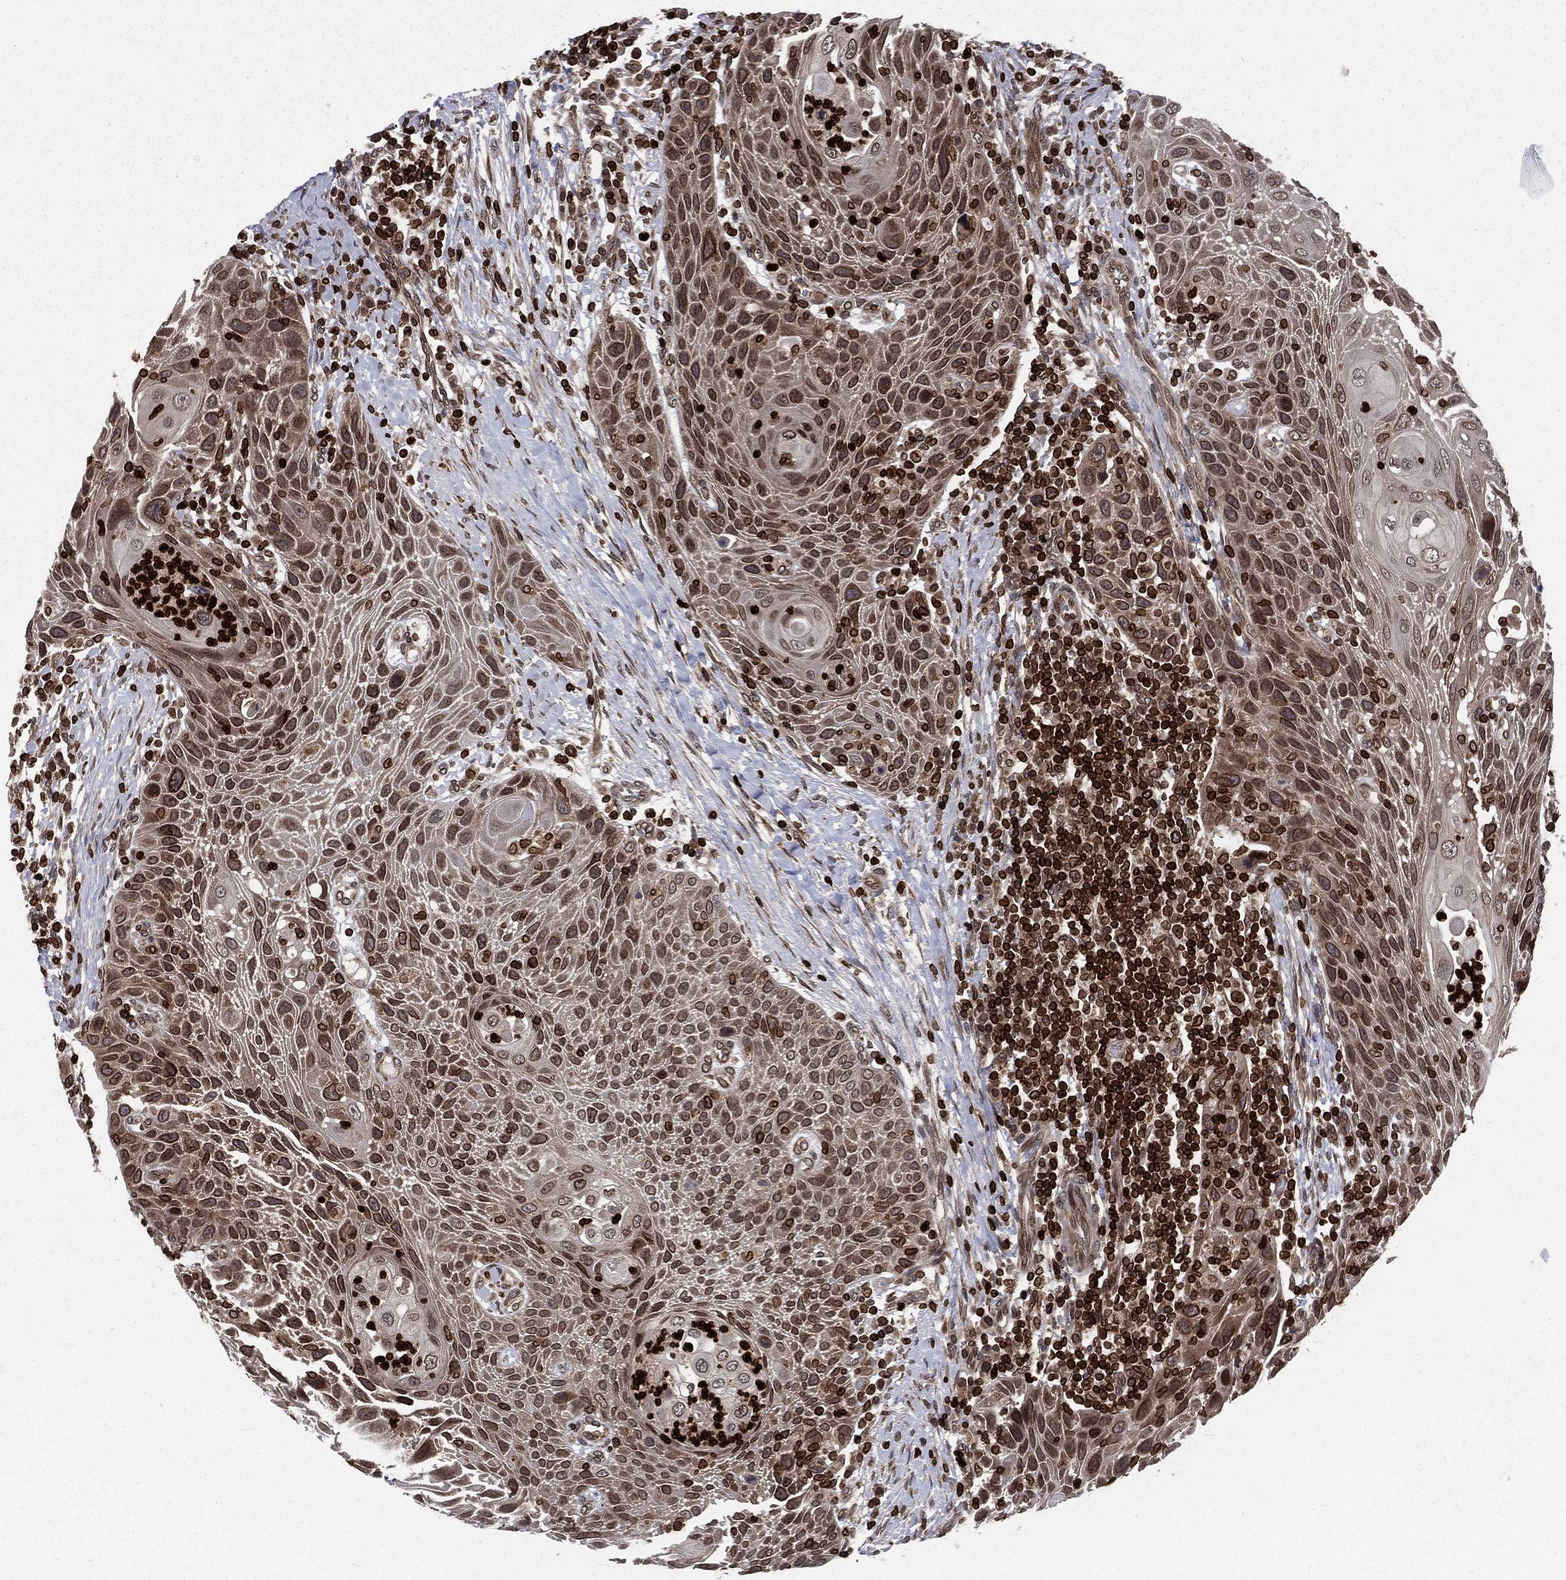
{"staining": {"intensity": "moderate", "quantity": "25%-75%", "location": "cytoplasmic/membranous,nuclear"}, "tissue": "head and neck cancer", "cell_type": "Tumor cells", "image_type": "cancer", "snomed": [{"axis": "morphology", "description": "Squamous cell carcinoma, NOS"}, {"axis": "topography", "description": "Head-Neck"}], "caption": "Immunohistochemical staining of human head and neck cancer exhibits moderate cytoplasmic/membranous and nuclear protein positivity in about 25%-75% of tumor cells.", "gene": "LBR", "patient": {"sex": "male", "age": 69}}